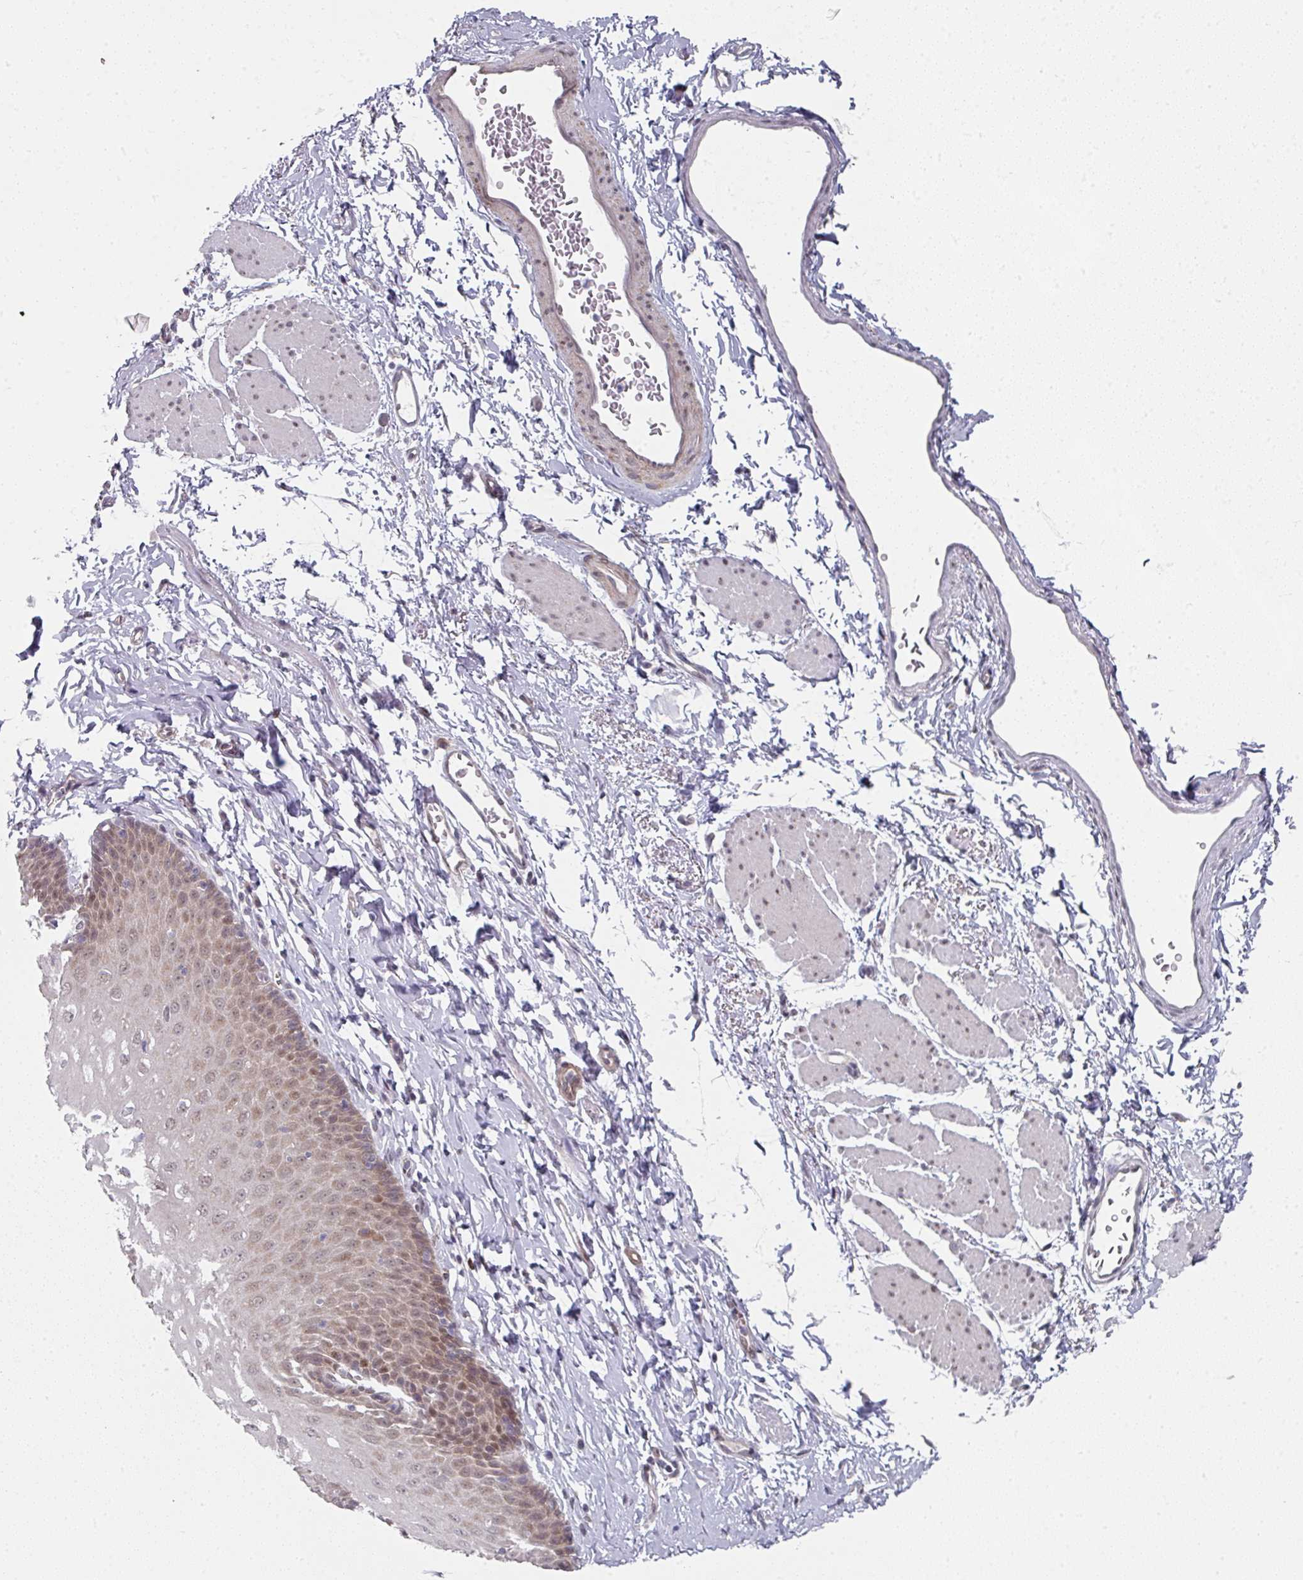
{"staining": {"intensity": "moderate", "quantity": "25%-75%", "location": "nuclear"}, "tissue": "esophagus", "cell_type": "Squamous epithelial cells", "image_type": "normal", "snomed": [{"axis": "morphology", "description": "Normal tissue, NOS"}, {"axis": "topography", "description": "Esophagus"}], "caption": "IHC (DAB) staining of benign human esophagus exhibits moderate nuclear protein positivity in approximately 25%-75% of squamous epithelial cells.", "gene": "TMCC1", "patient": {"sex": "male", "age": 70}}